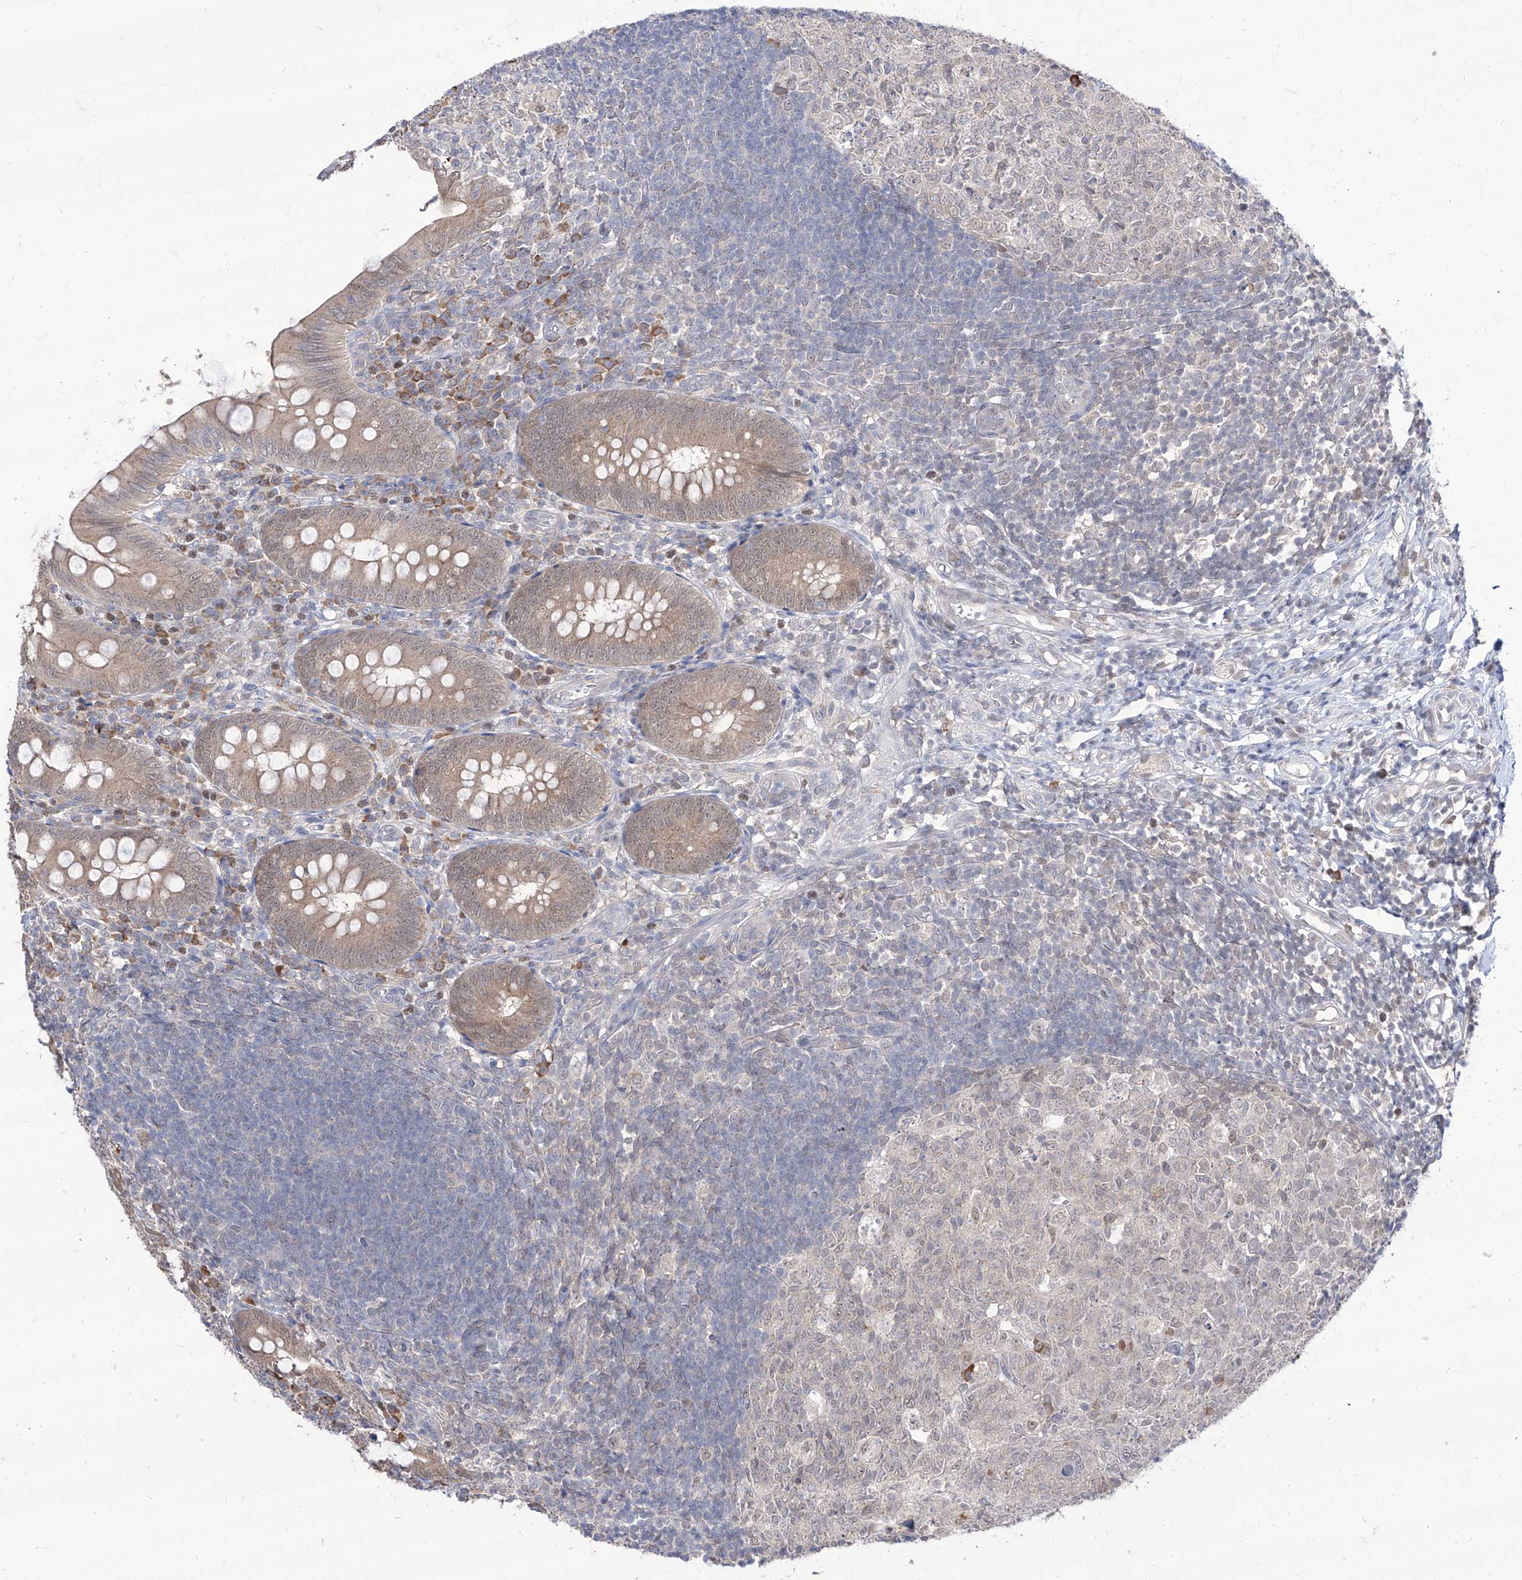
{"staining": {"intensity": "moderate", "quantity": ">75%", "location": "cytoplasmic/membranous,nuclear"}, "tissue": "appendix", "cell_type": "Glandular cells", "image_type": "normal", "snomed": [{"axis": "morphology", "description": "Normal tissue, NOS"}, {"axis": "topography", "description": "Appendix"}], "caption": "Immunohistochemistry (IHC) micrograph of unremarkable appendix: appendix stained using immunohistochemistry (IHC) reveals medium levels of moderate protein expression localized specifically in the cytoplasmic/membranous,nuclear of glandular cells, appearing as a cytoplasmic/membranous,nuclear brown color.", "gene": "BROX", "patient": {"sex": "male", "age": 14}}